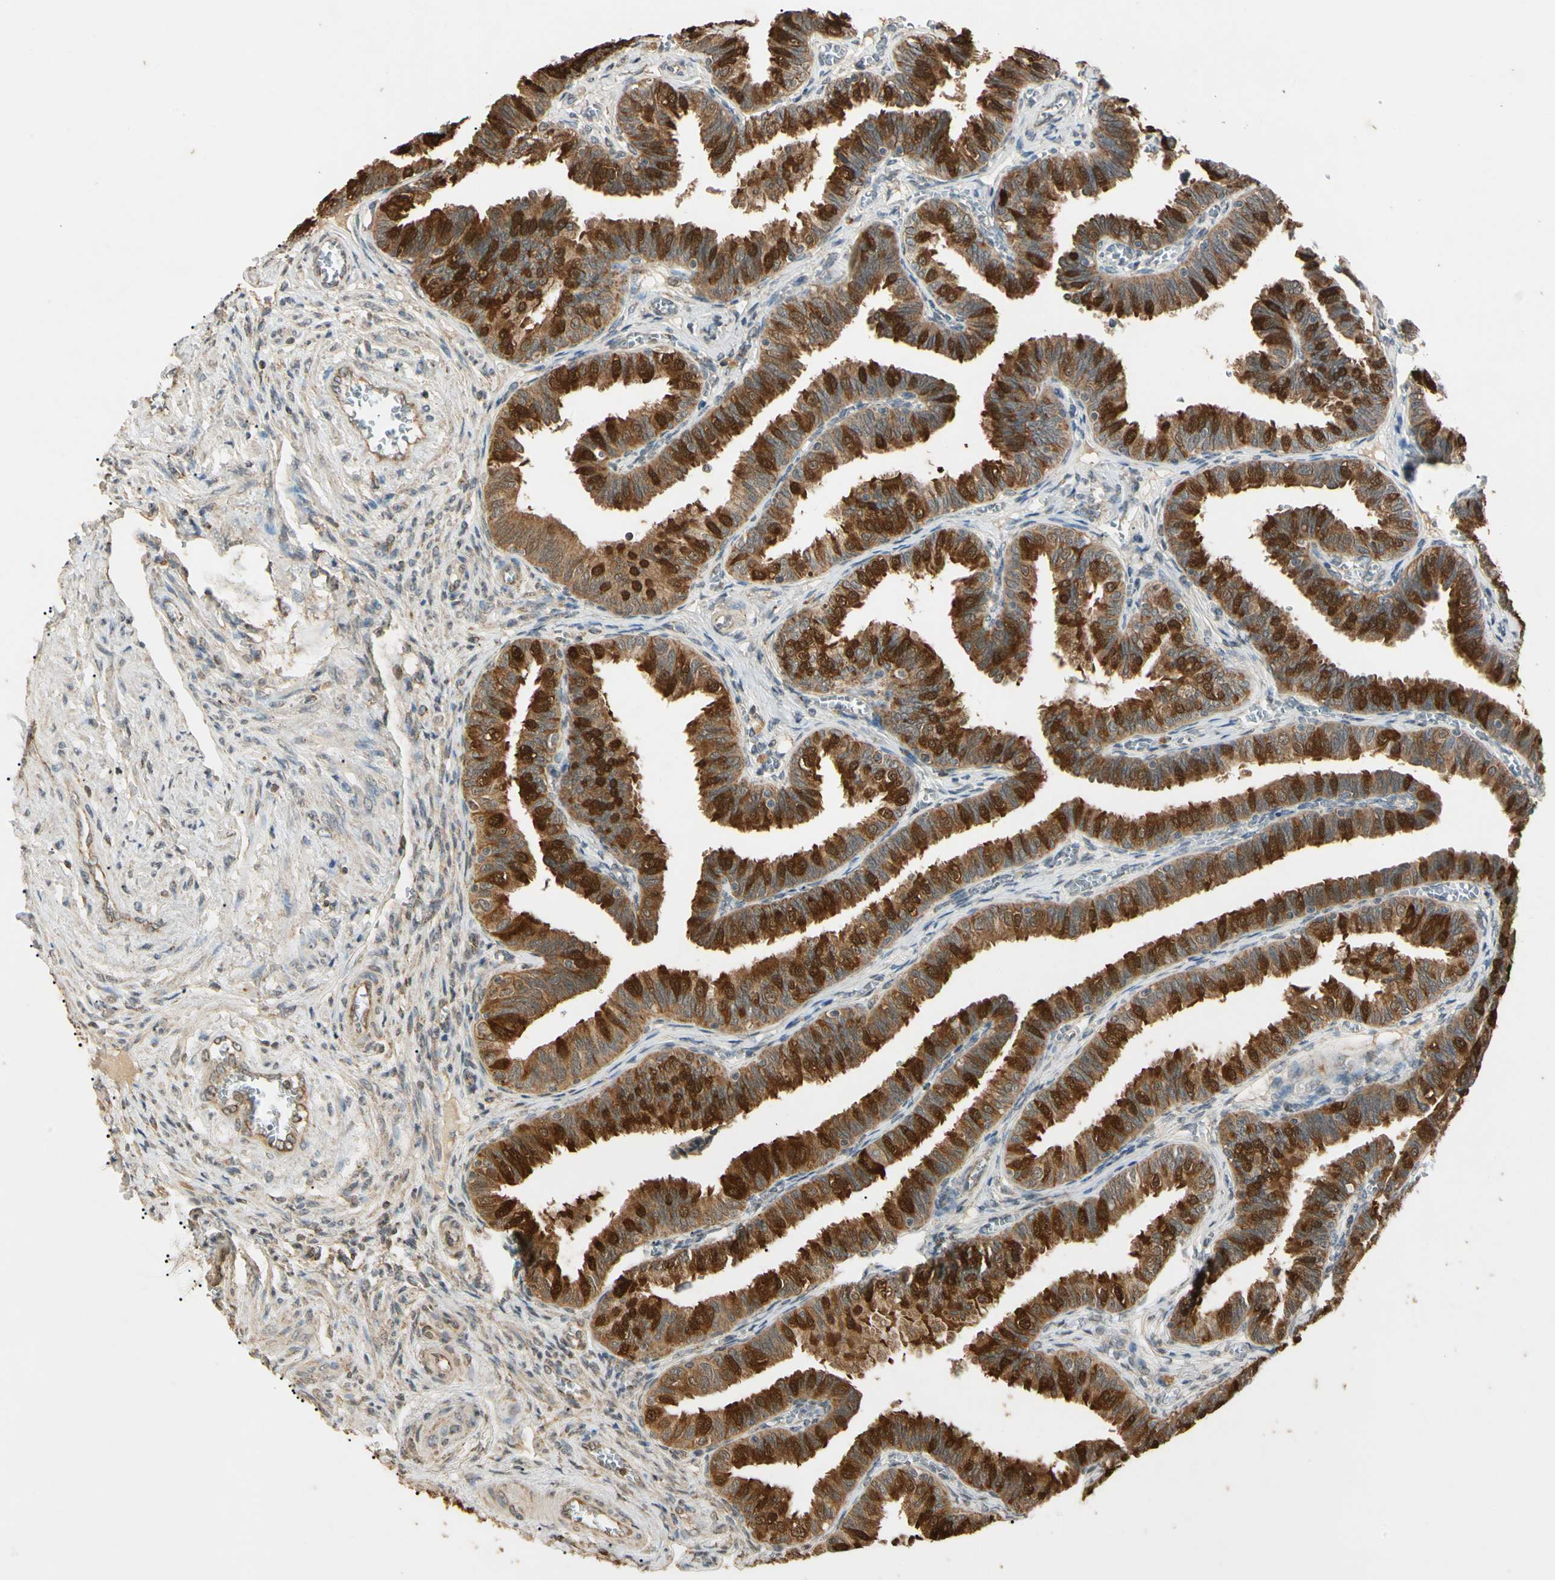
{"staining": {"intensity": "strong", "quantity": ">75%", "location": "cytoplasmic/membranous,nuclear"}, "tissue": "fallopian tube", "cell_type": "Glandular cells", "image_type": "normal", "snomed": [{"axis": "morphology", "description": "Normal tissue, NOS"}, {"axis": "topography", "description": "Fallopian tube"}], "caption": "This is an image of immunohistochemistry (IHC) staining of unremarkable fallopian tube, which shows strong positivity in the cytoplasmic/membranous,nuclear of glandular cells.", "gene": "PRDX5", "patient": {"sex": "female", "age": 46}}